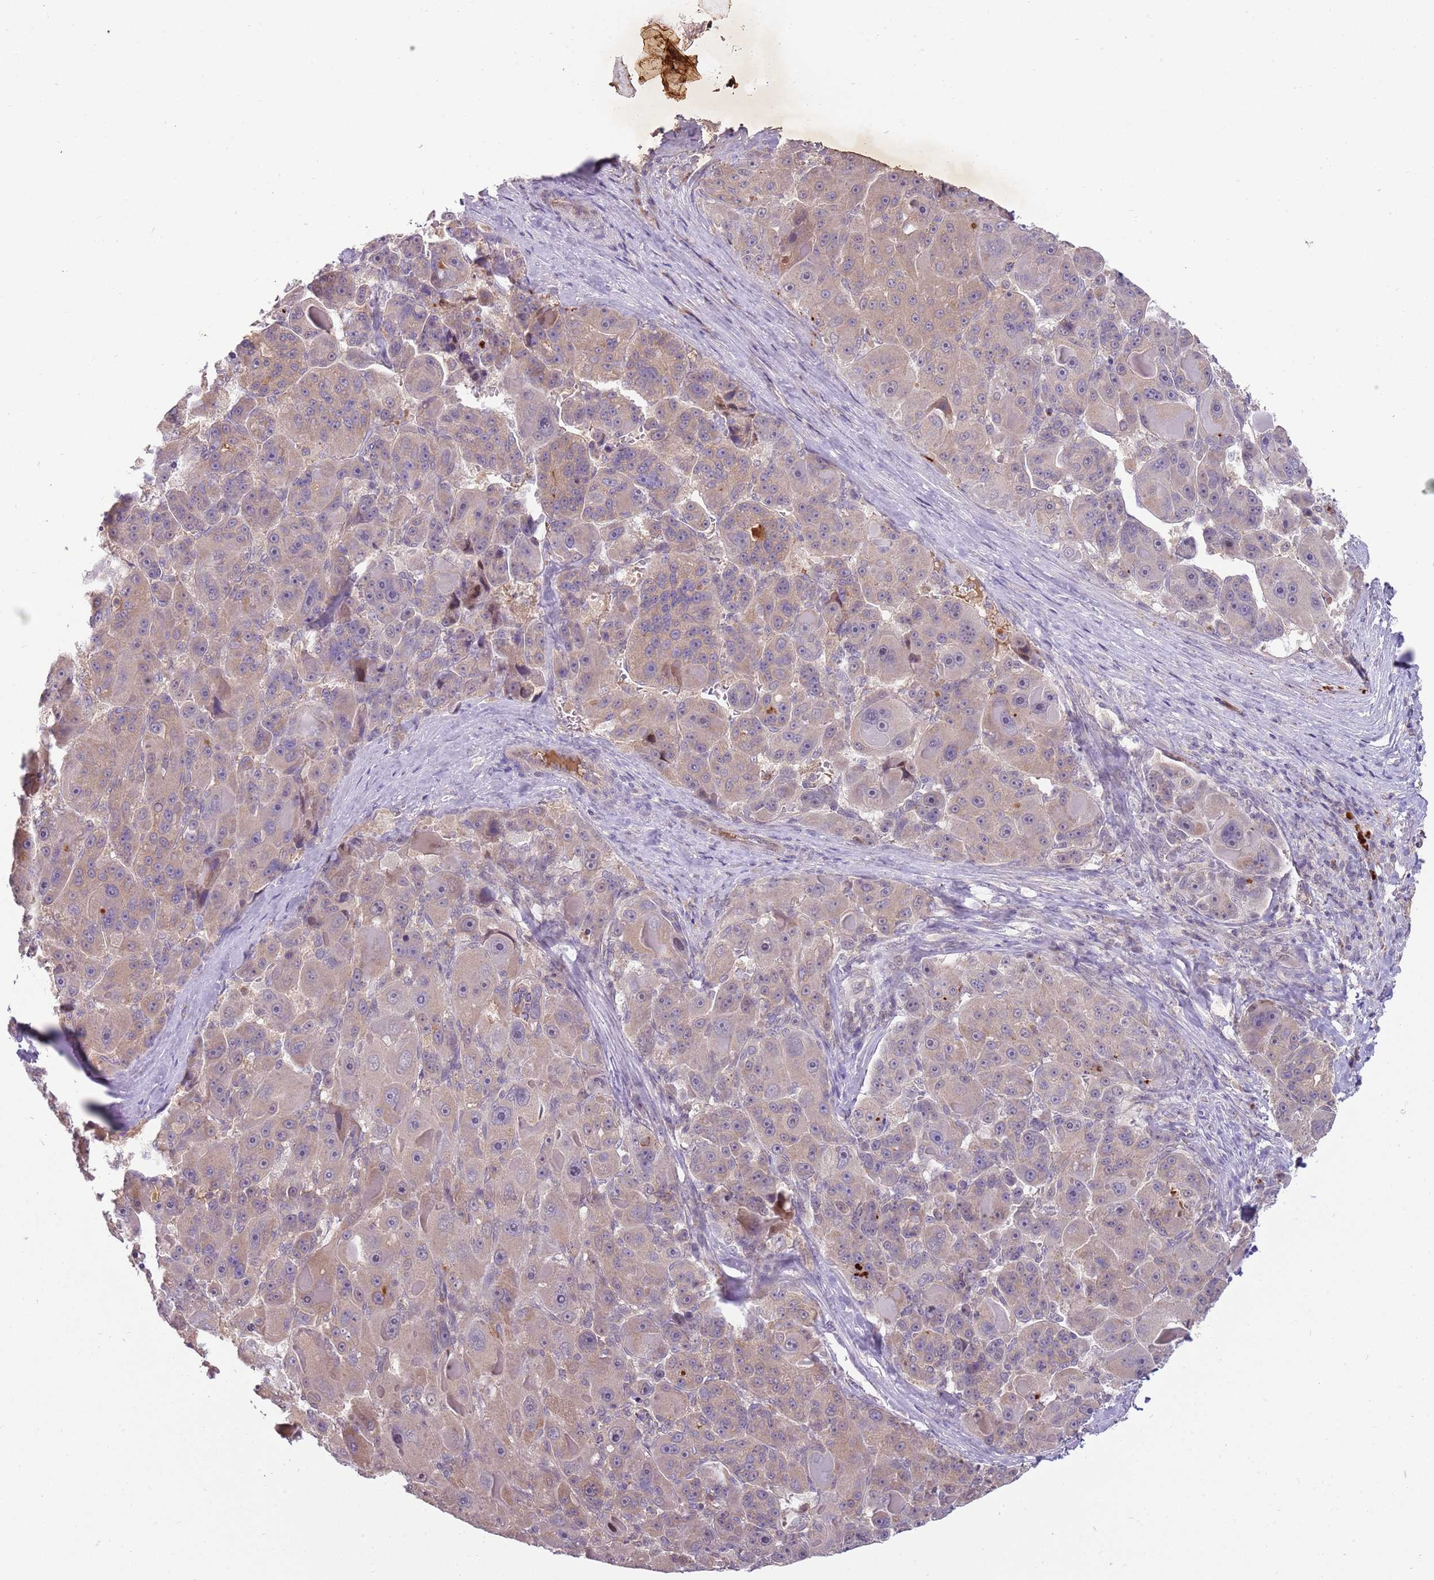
{"staining": {"intensity": "weak", "quantity": "25%-75%", "location": "cytoplasmic/membranous"}, "tissue": "liver cancer", "cell_type": "Tumor cells", "image_type": "cancer", "snomed": [{"axis": "morphology", "description": "Carcinoma, Hepatocellular, NOS"}, {"axis": "topography", "description": "Liver"}], "caption": "Immunohistochemistry (IHC) micrograph of neoplastic tissue: human hepatocellular carcinoma (liver) stained using IHC demonstrates low levels of weak protein expression localized specifically in the cytoplasmic/membranous of tumor cells, appearing as a cytoplasmic/membranous brown color.", "gene": "NBPF6", "patient": {"sex": "male", "age": 76}}